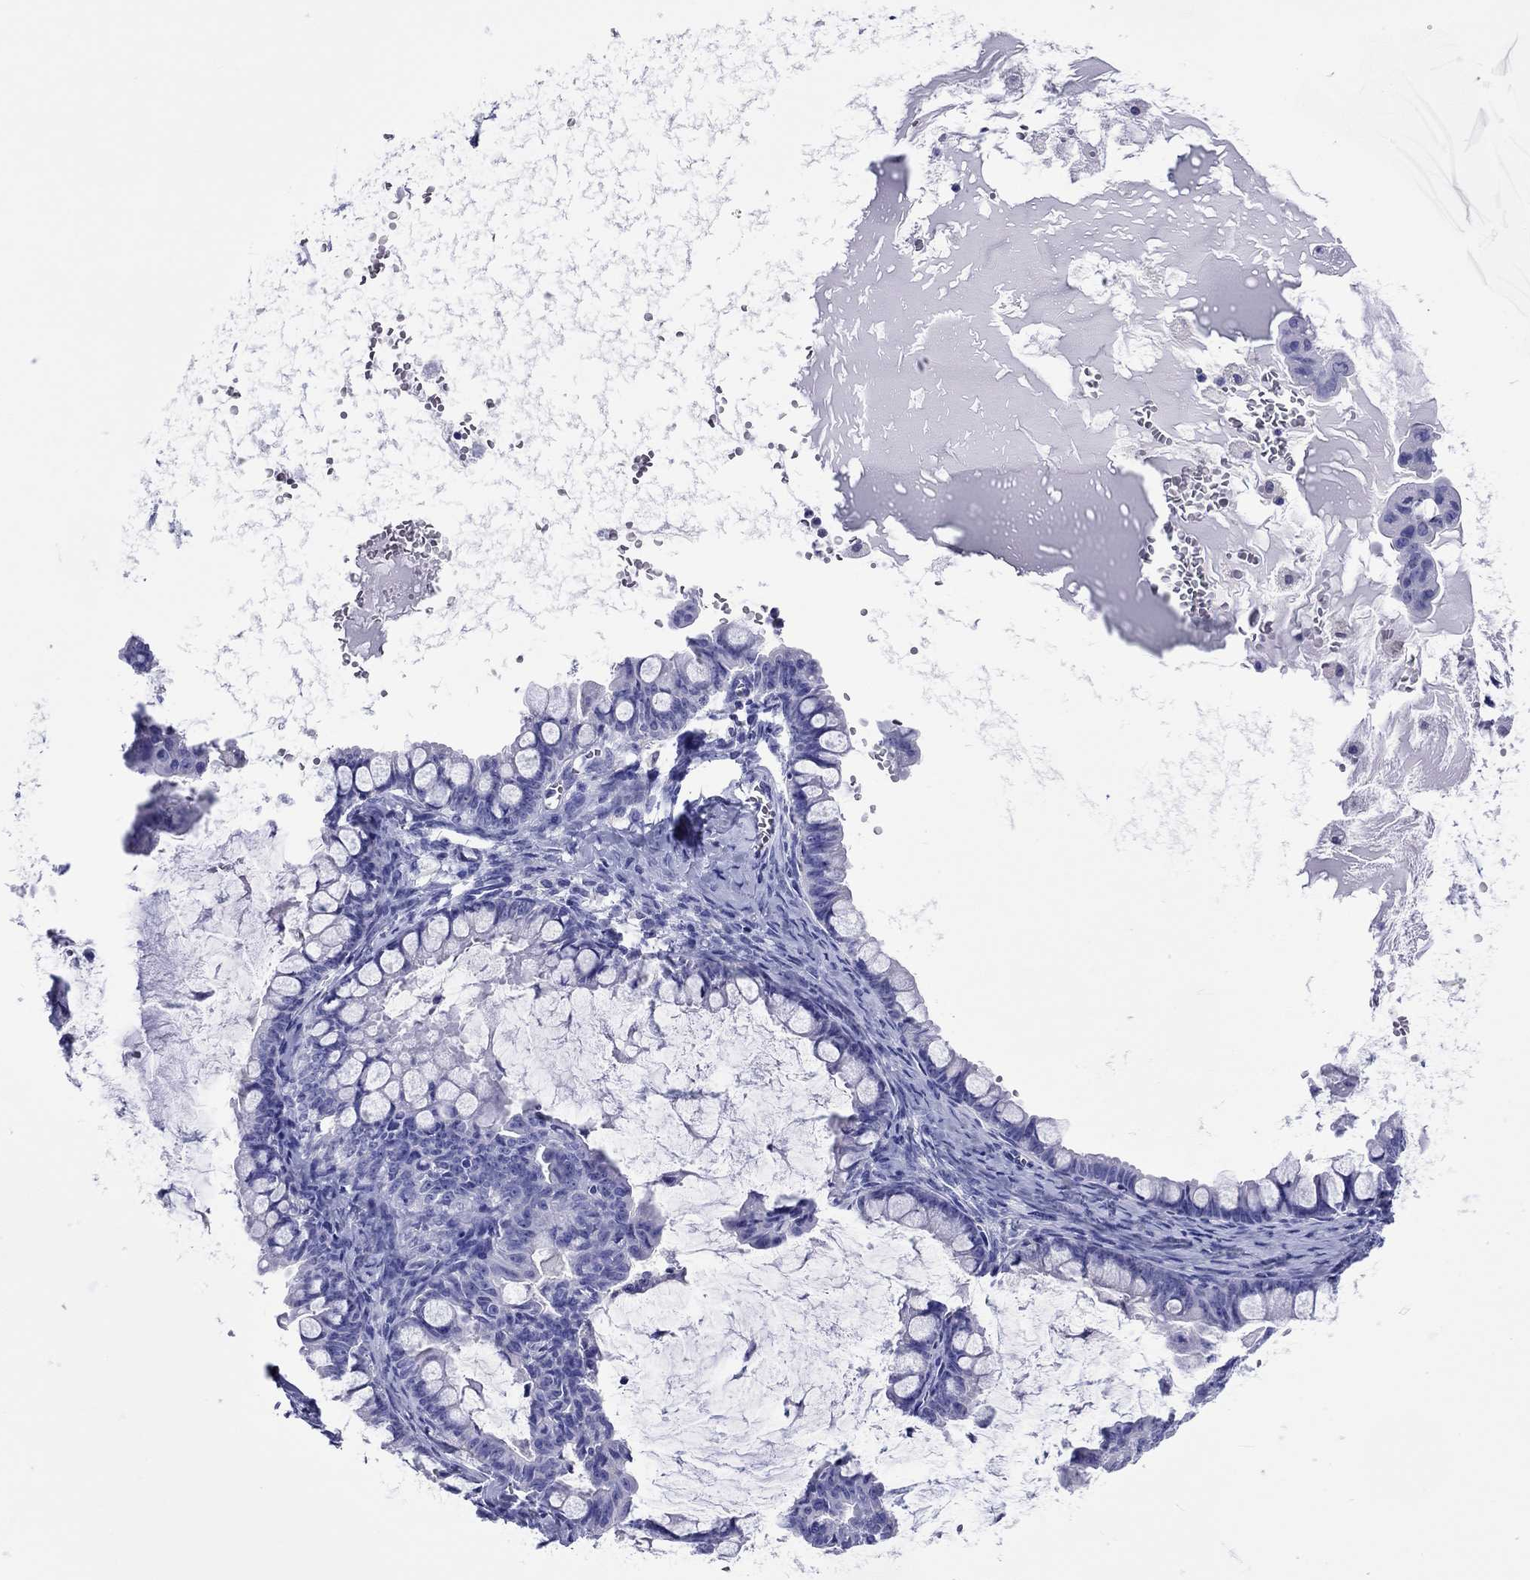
{"staining": {"intensity": "negative", "quantity": "none", "location": "none"}, "tissue": "ovarian cancer", "cell_type": "Tumor cells", "image_type": "cancer", "snomed": [{"axis": "morphology", "description": "Cystadenocarcinoma, mucinous, NOS"}, {"axis": "topography", "description": "Ovary"}], "caption": "Immunohistochemical staining of human ovarian mucinous cystadenocarcinoma shows no significant positivity in tumor cells.", "gene": "ADORA2A", "patient": {"sex": "female", "age": 63}}